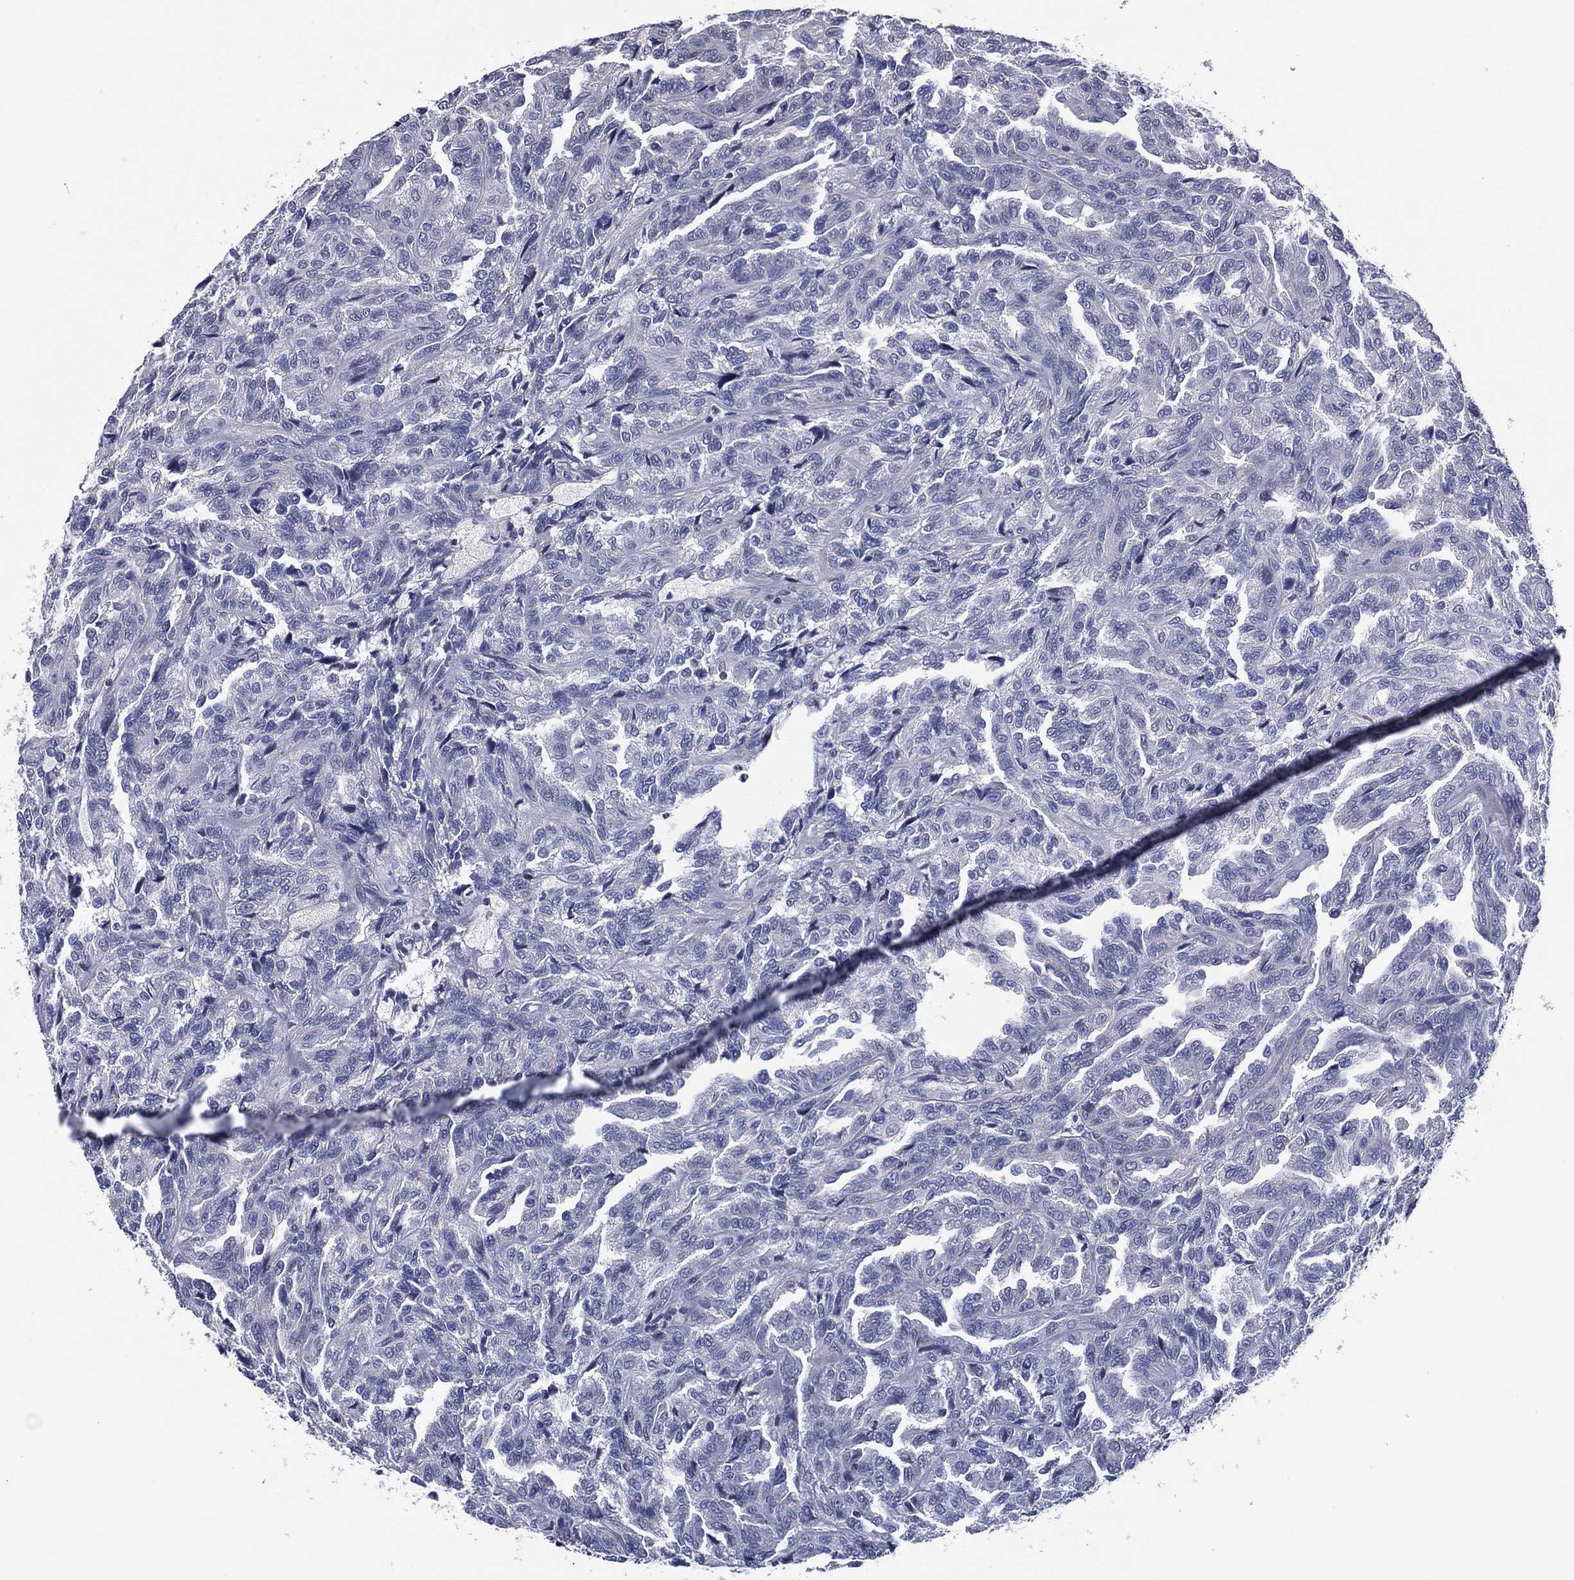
{"staining": {"intensity": "negative", "quantity": "none", "location": "none"}, "tissue": "renal cancer", "cell_type": "Tumor cells", "image_type": "cancer", "snomed": [{"axis": "morphology", "description": "Adenocarcinoma, NOS"}, {"axis": "topography", "description": "Kidney"}], "caption": "High magnification brightfield microscopy of renal cancer stained with DAB (3,3'-diaminobenzidine) (brown) and counterstained with hematoxylin (blue): tumor cells show no significant staining.", "gene": "TRIM31", "patient": {"sex": "male", "age": 79}}